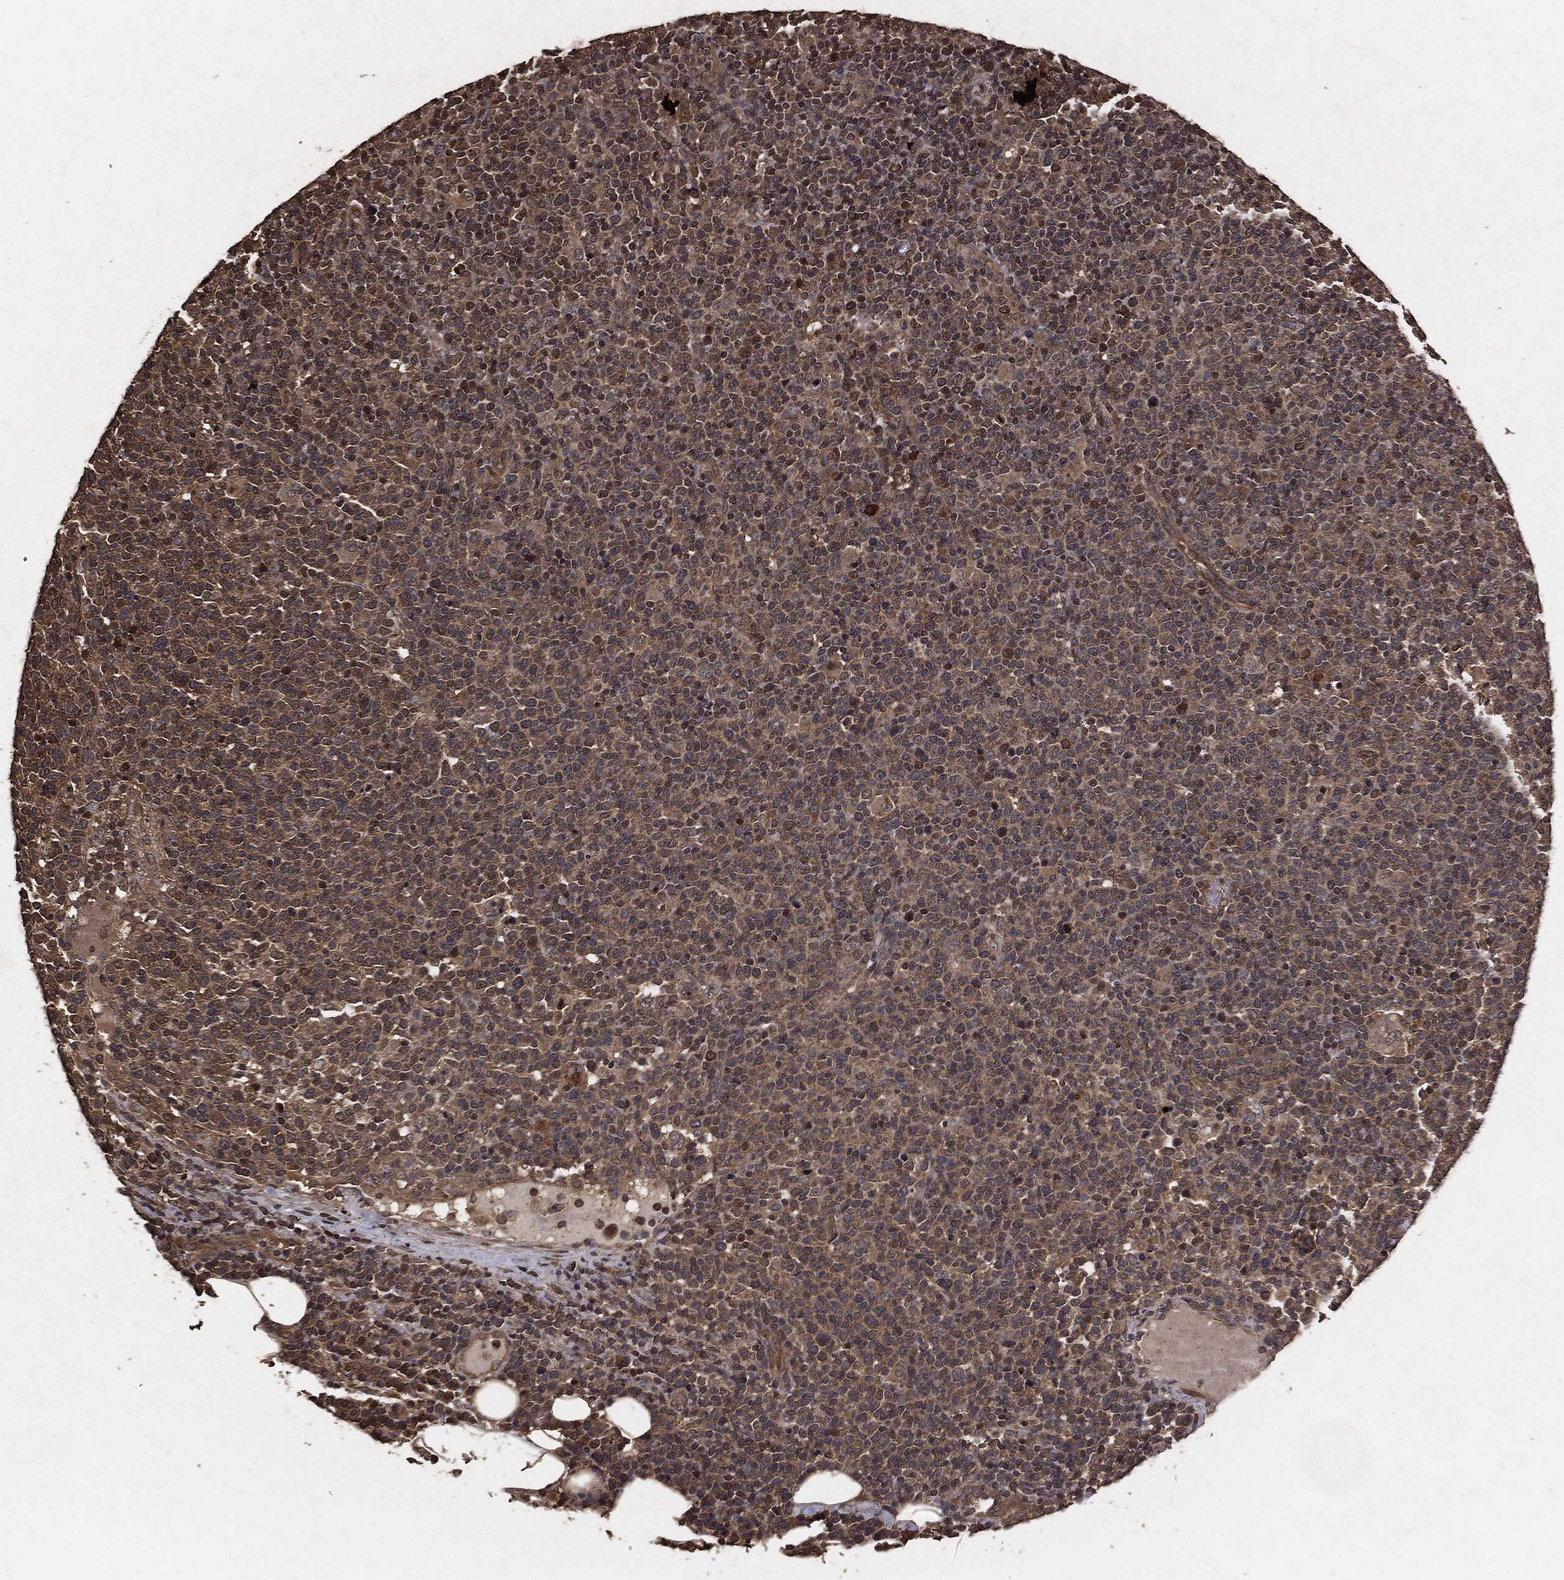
{"staining": {"intensity": "weak", "quantity": "25%-75%", "location": "cytoplasmic/membranous"}, "tissue": "lymphoma", "cell_type": "Tumor cells", "image_type": "cancer", "snomed": [{"axis": "morphology", "description": "Malignant lymphoma, non-Hodgkin's type, High grade"}, {"axis": "topography", "description": "Lymph node"}], "caption": "The micrograph exhibits immunohistochemical staining of high-grade malignant lymphoma, non-Hodgkin's type. There is weak cytoplasmic/membranous staining is identified in about 25%-75% of tumor cells.", "gene": "AKT1S1", "patient": {"sex": "male", "age": 61}}